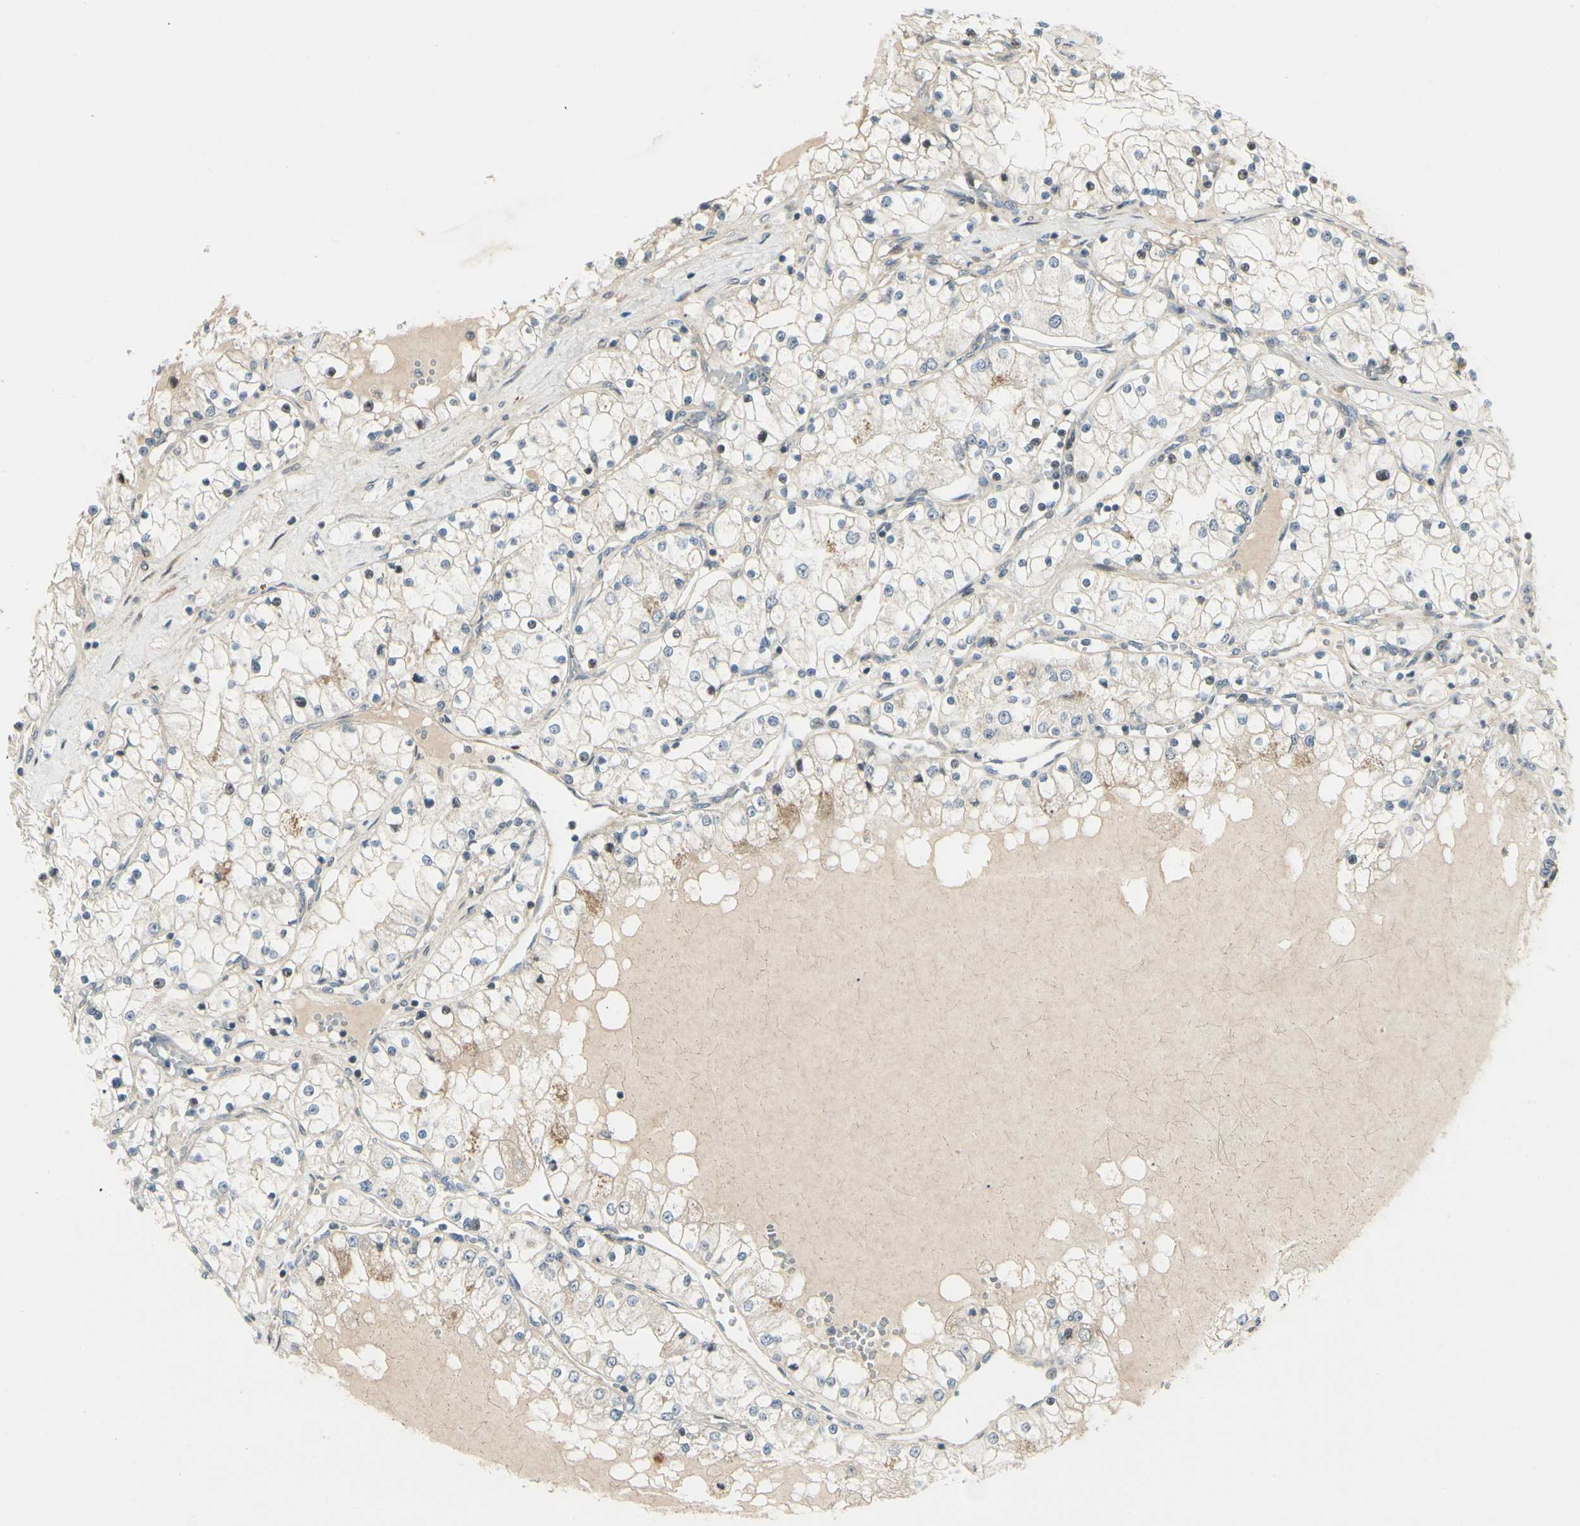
{"staining": {"intensity": "weak", "quantity": "<25%", "location": "cytoplasmic/membranous"}, "tissue": "renal cancer", "cell_type": "Tumor cells", "image_type": "cancer", "snomed": [{"axis": "morphology", "description": "Adenocarcinoma, NOS"}, {"axis": "topography", "description": "Kidney"}], "caption": "Immunohistochemical staining of renal cancer (adenocarcinoma) demonstrates no significant staining in tumor cells.", "gene": "P4HA3", "patient": {"sex": "male", "age": 68}}